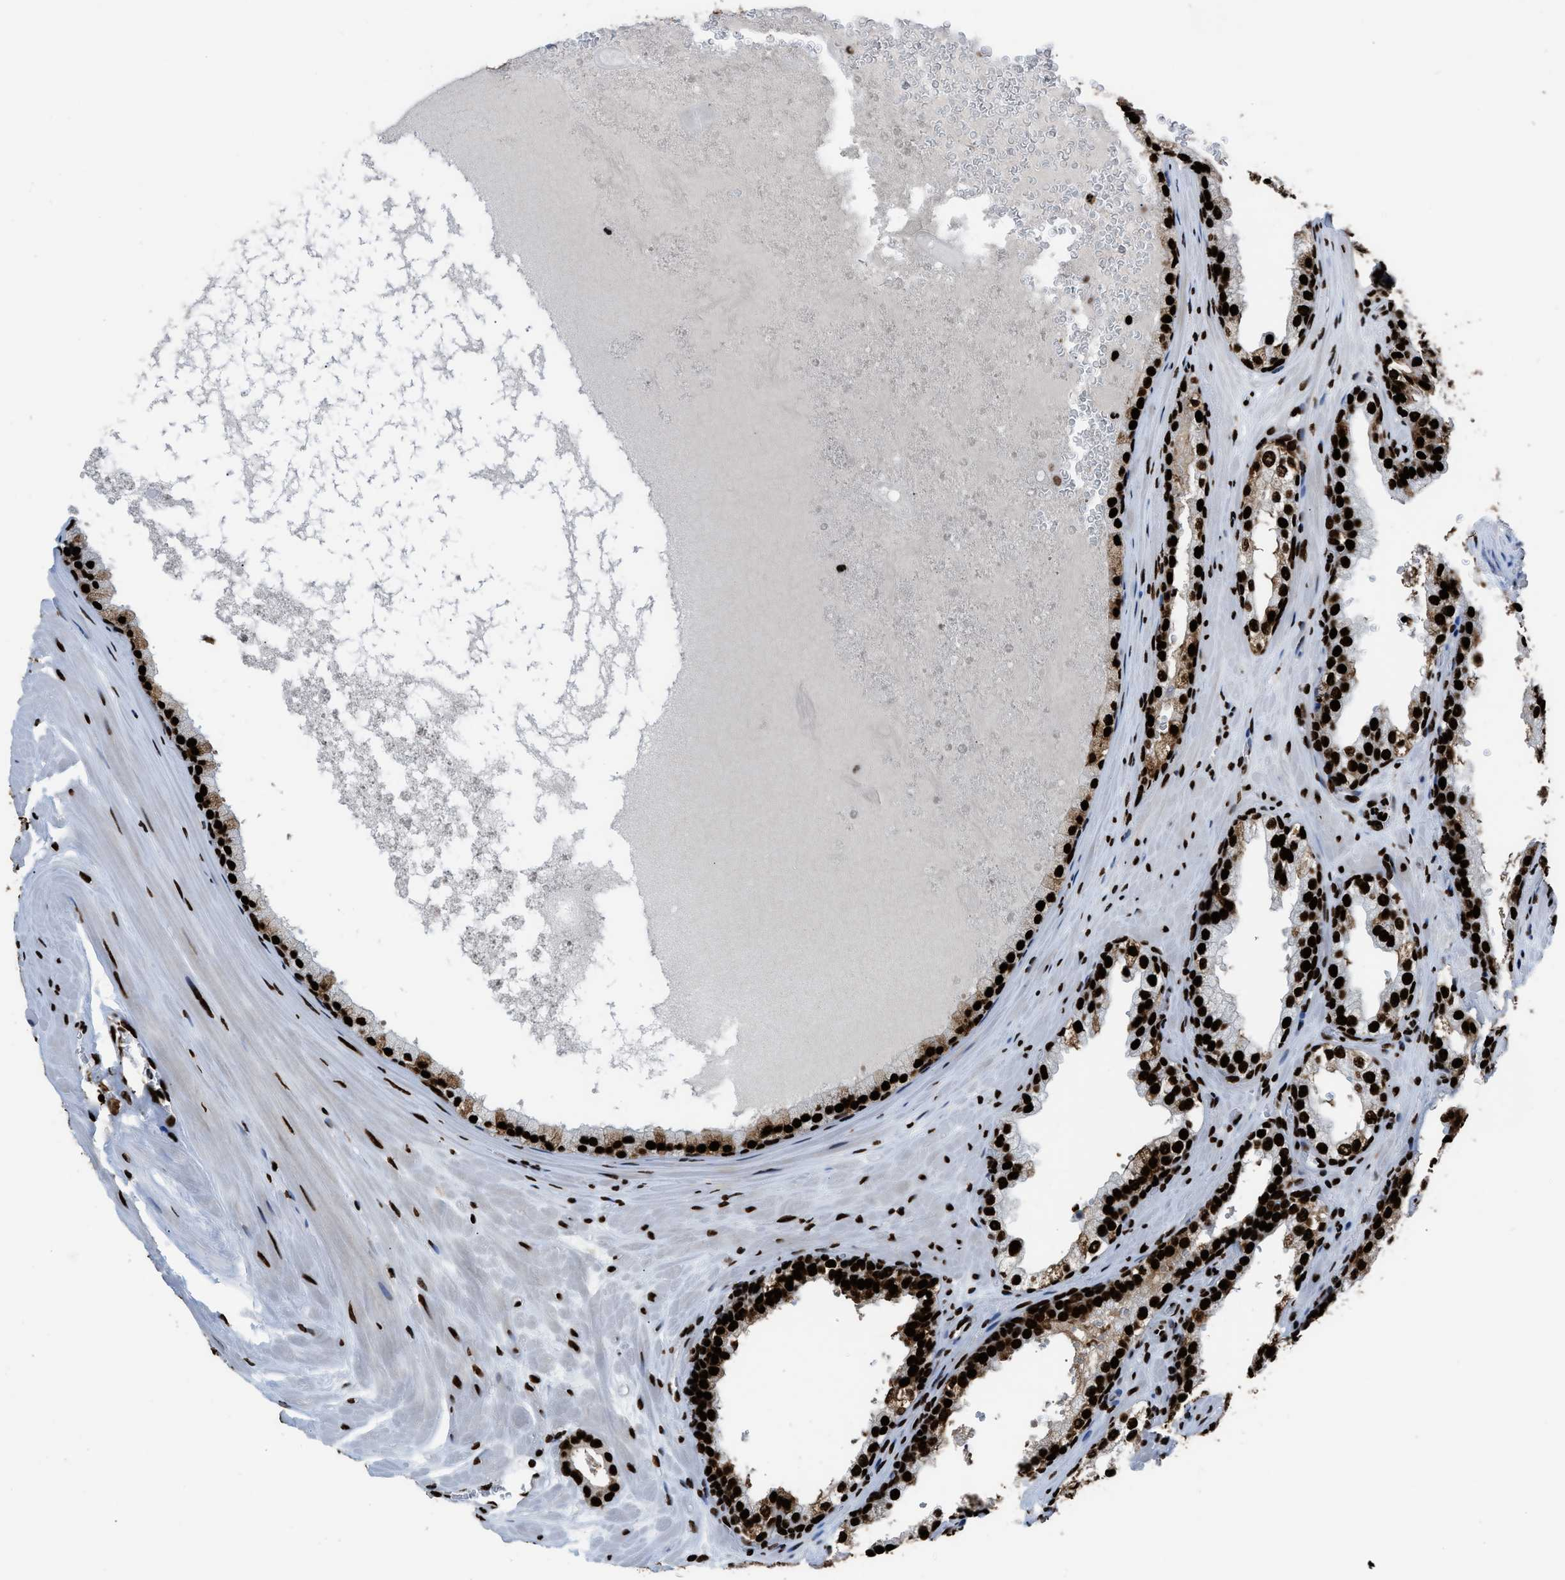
{"staining": {"intensity": "strong", "quantity": ">75%", "location": "nuclear"}, "tissue": "prostate cancer", "cell_type": "Tumor cells", "image_type": "cancer", "snomed": [{"axis": "morphology", "description": "Adenocarcinoma, High grade"}, {"axis": "topography", "description": "Prostate"}], "caption": "High-power microscopy captured an immunohistochemistry (IHC) image of high-grade adenocarcinoma (prostate), revealing strong nuclear expression in approximately >75% of tumor cells. Ihc stains the protein in brown and the nuclei are stained blue.", "gene": "HNRNPM", "patient": {"sex": "male", "age": 60}}